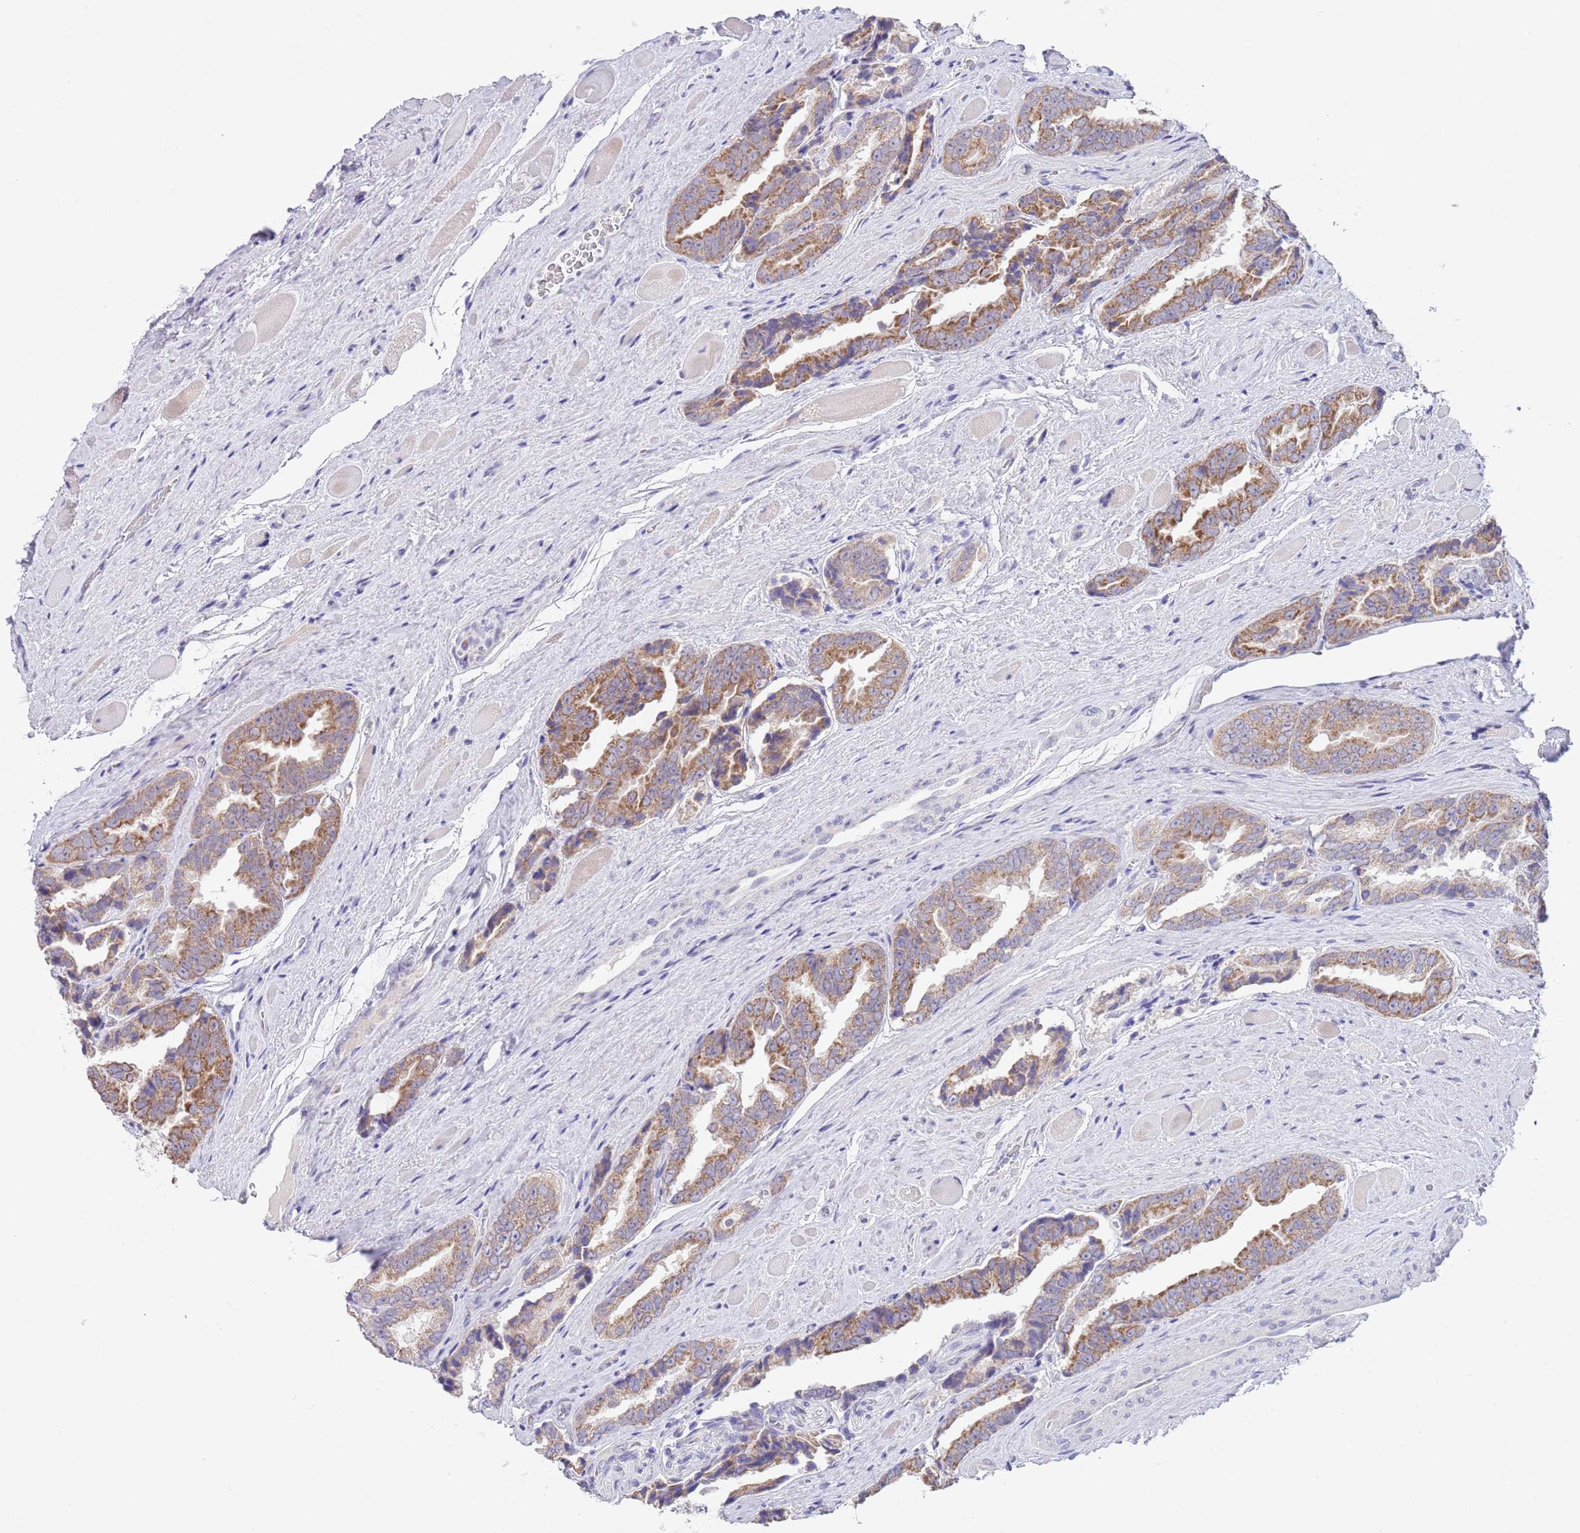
{"staining": {"intensity": "moderate", "quantity": ">75%", "location": "cytoplasmic/membranous"}, "tissue": "prostate cancer", "cell_type": "Tumor cells", "image_type": "cancer", "snomed": [{"axis": "morphology", "description": "Adenocarcinoma, High grade"}, {"axis": "topography", "description": "Prostate"}], "caption": "A medium amount of moderate cytoplasmic/membranous staining is present in approximately >75% of tumor cells in adenocarcinoma (high-grade) (prostate) tissue.", "gene": "SPIRE2", "patient": {"sex": "male", "age": 72}}